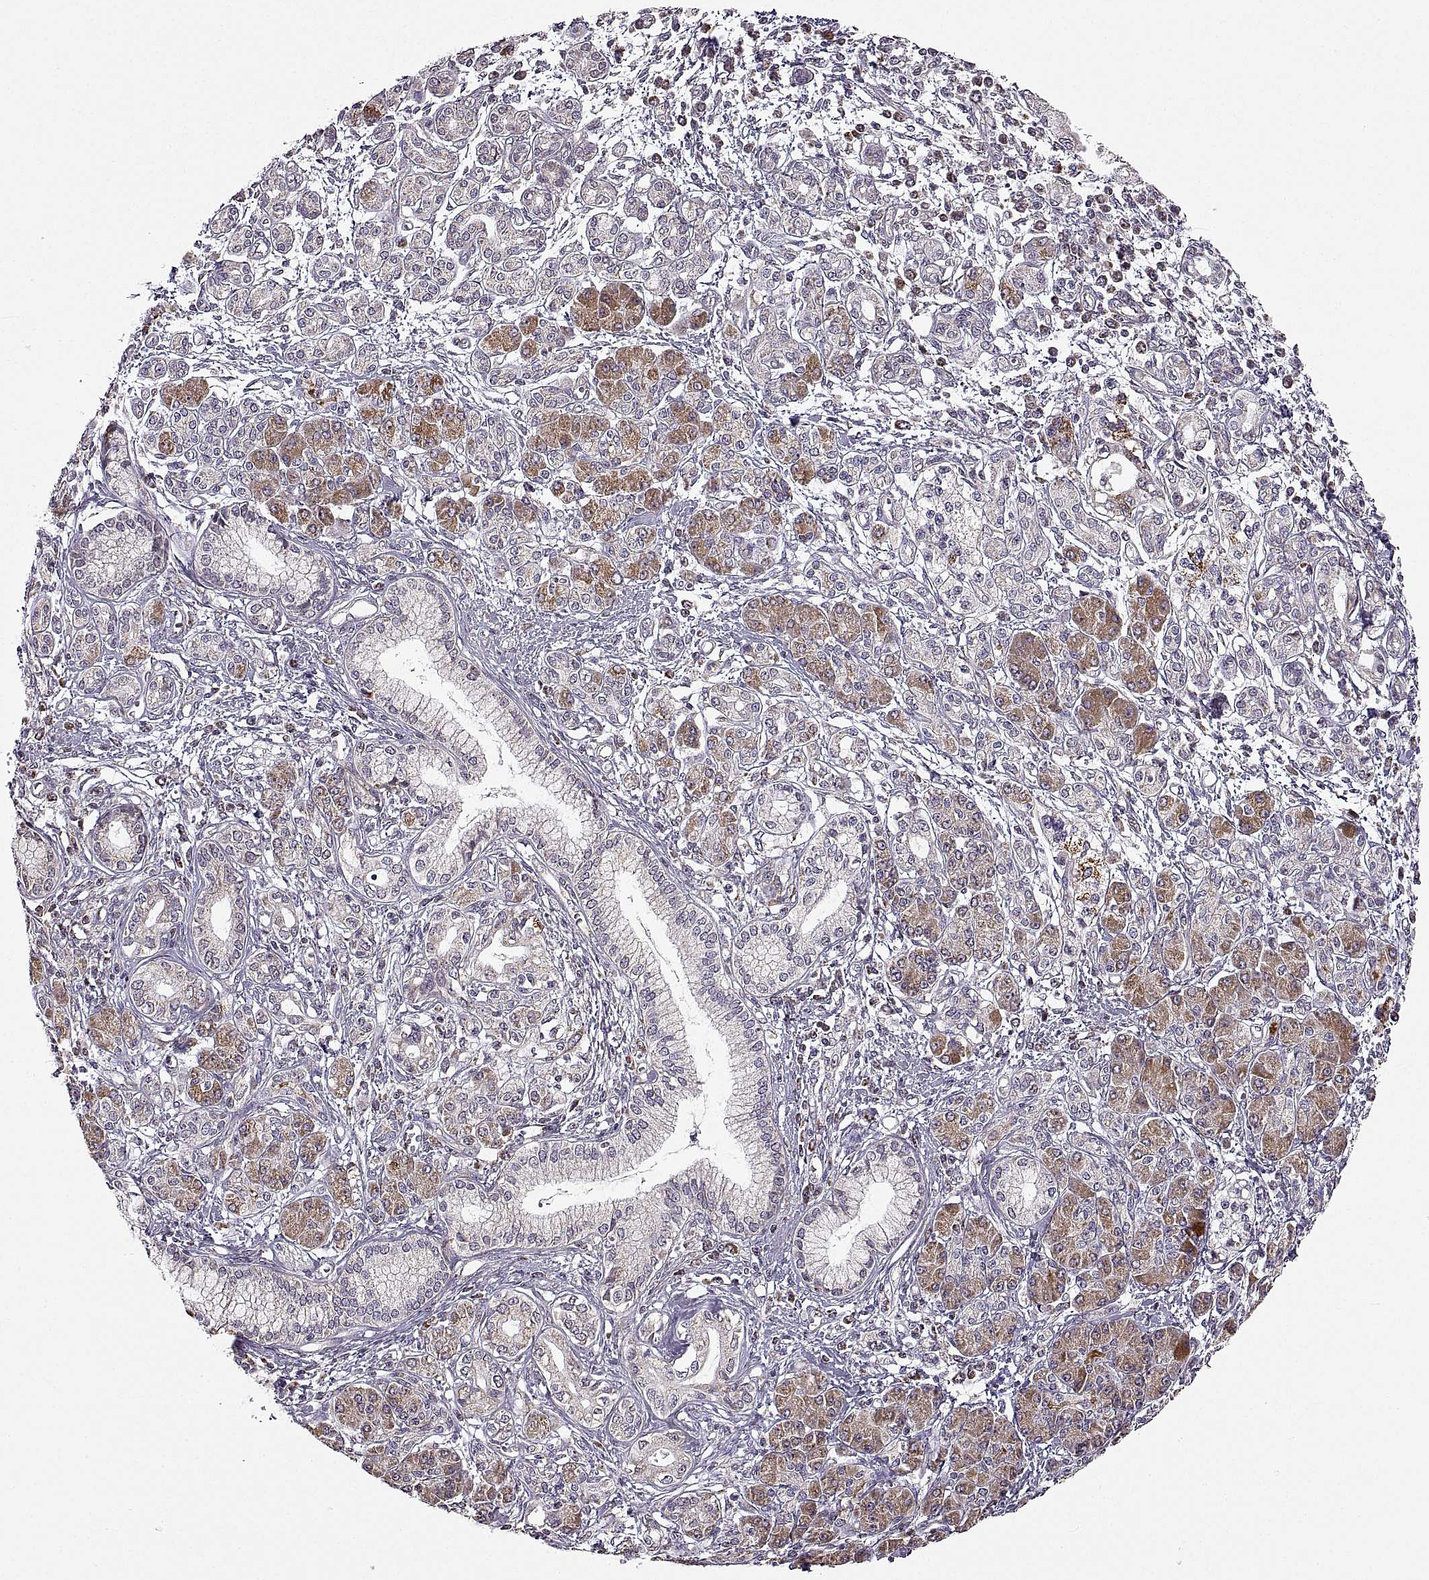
{"staining": {"intensity": "moderate", "quantity": "<25%", "location": "cytoplasmic/membranous"}, "tissue": "pancreatic cancer", "cell_type": "Tumor cells", "image_type": "cancer", "snomed": [{"axis": "morphology", "description": "Adenocarcinoma, NOS"}, {"axis": "topography", "description": "Pancreas"}], "caption": "Human pancreatic cancer stained with a brown dye displays moderate cytoplasmic/membranous positive positivity in about <25% of tumor cells.", "gene": "MANBAL", "patient": {"sex": "male", "age": 70}}